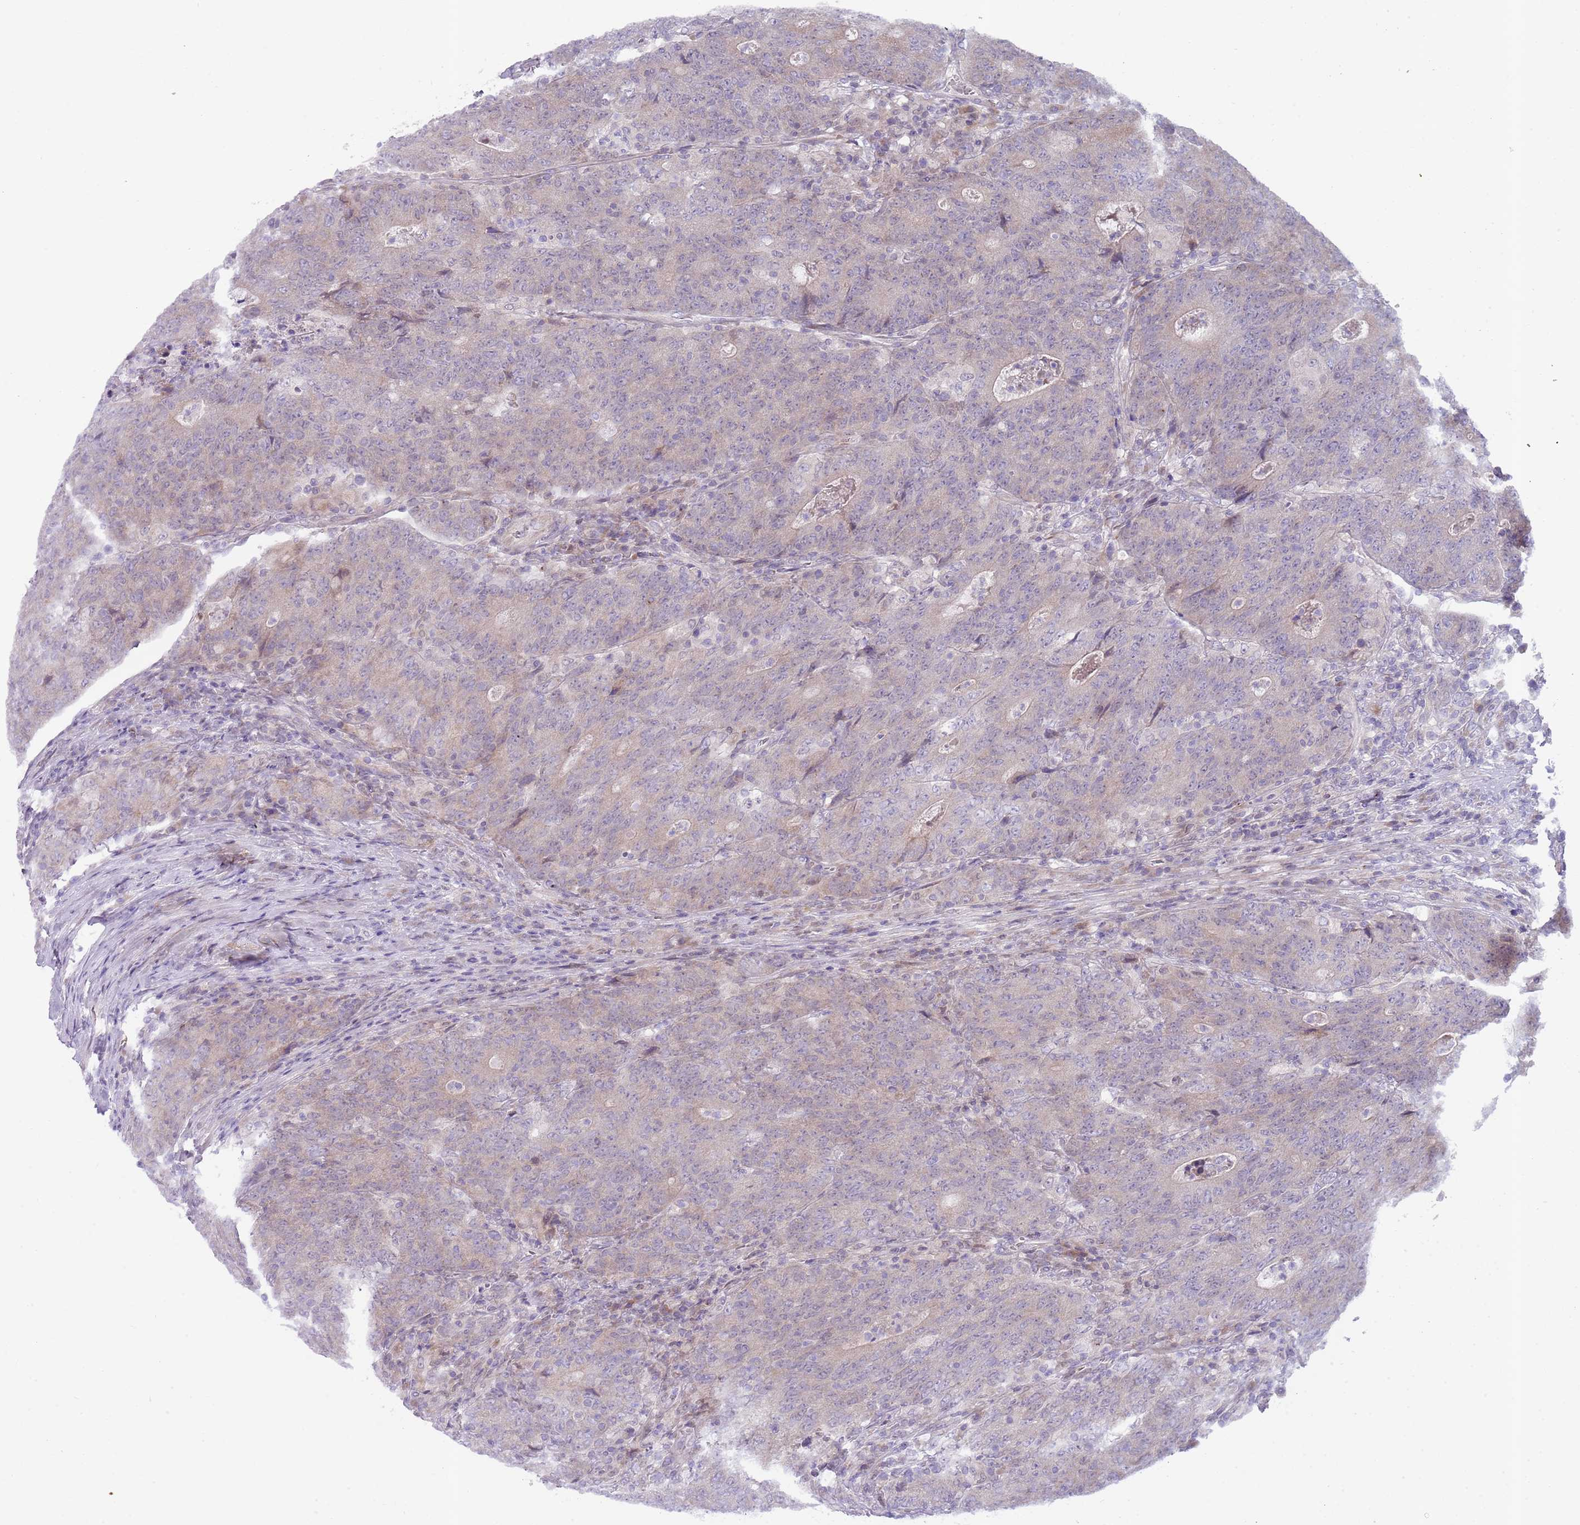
{"staining": {"intensity": "weak", "quantity": "<25%", "location": "cytoplasmic/membranous"}, "tissue": "colorectal cancer", "cell_type": "Tumor cells", "image_type": "cancer", "snomed": [{"axis": "morphology", "description": "Adenocarcinoma, NOS"}, {"axis": "topography", "description": "Colon"}], "caption": "Protein analysis of colorectal cancer (adenocarcinoma) exhibits no significant staining in tumor cells.", "gene": "PRAC1", "patient": {"sex": "female", "age": 75}}